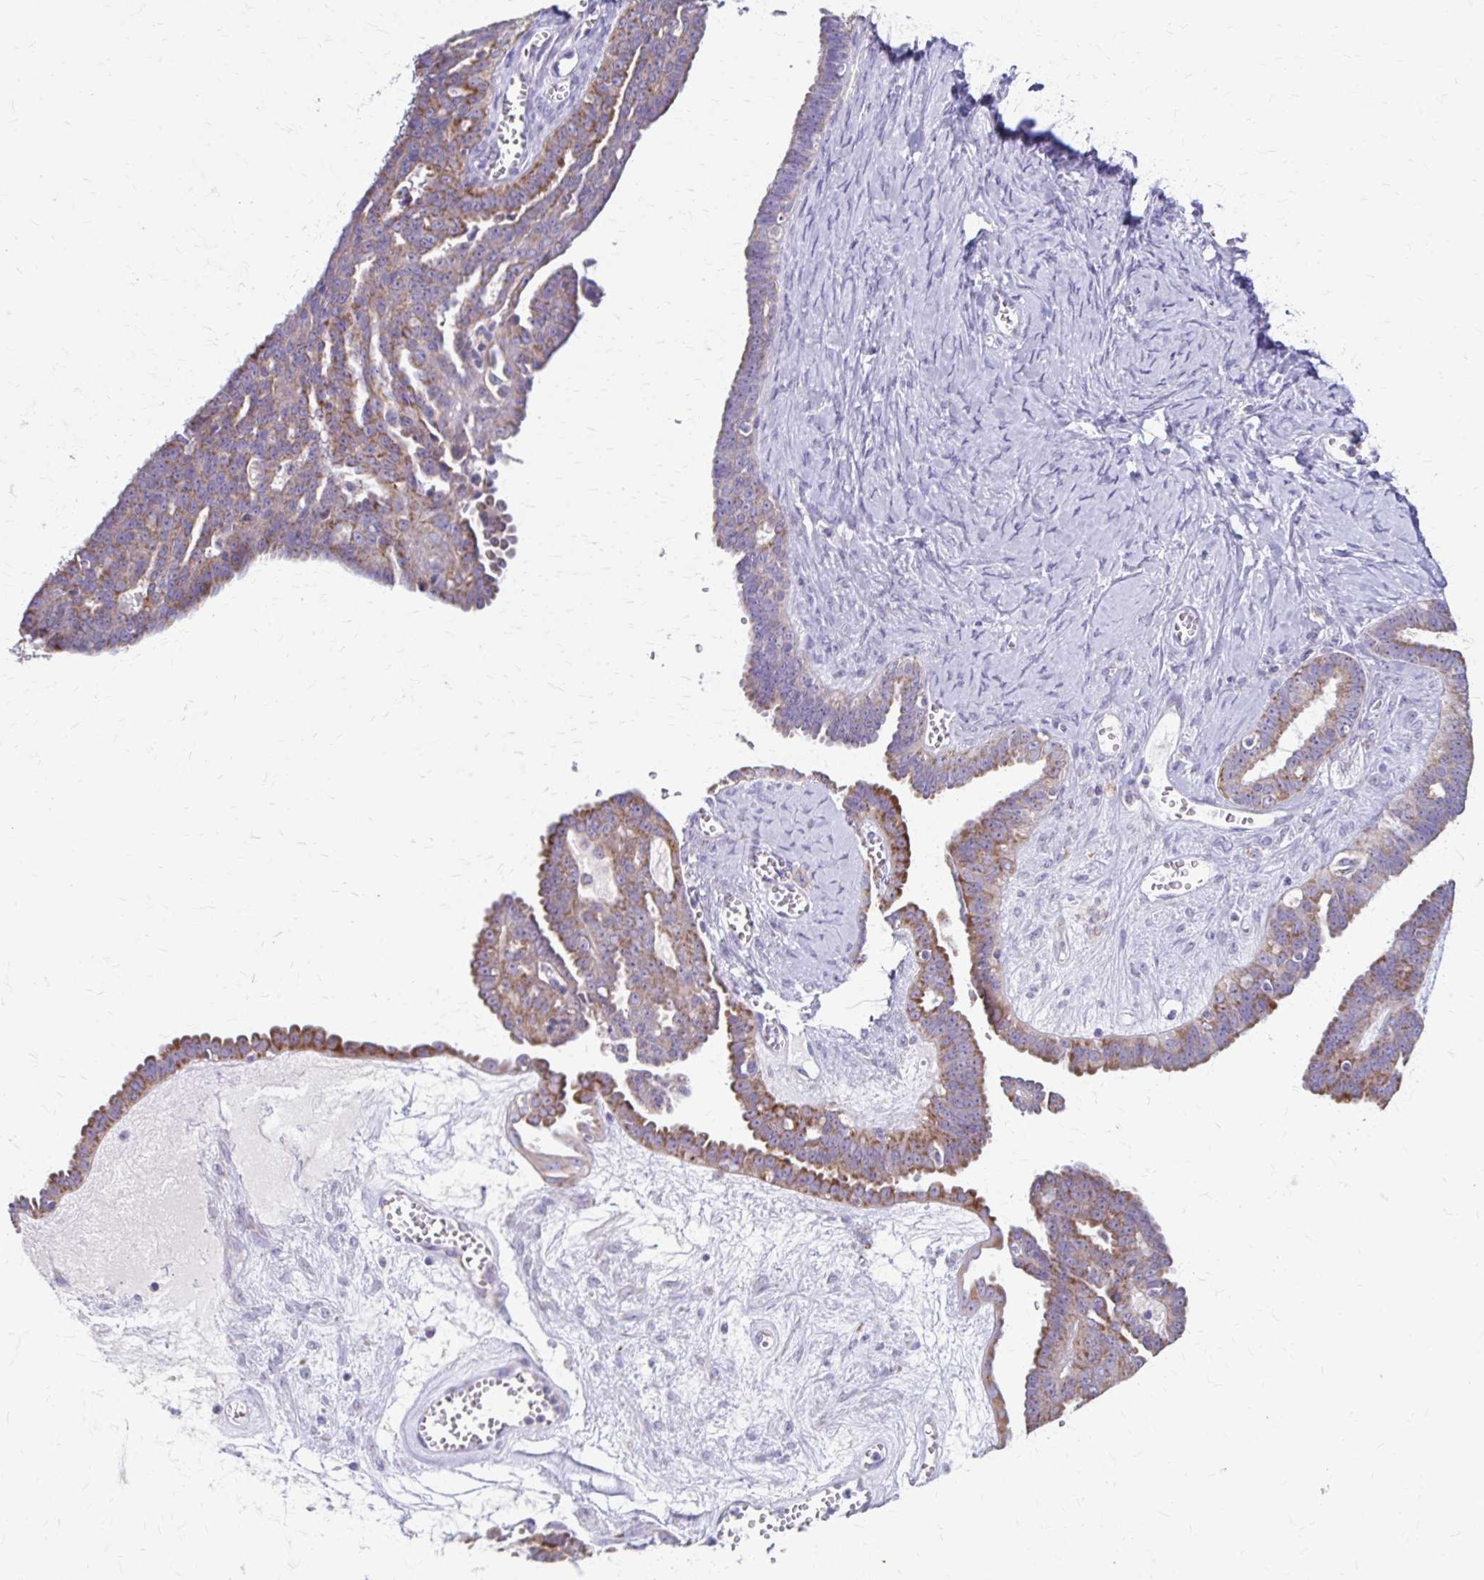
{"staining": {"intensity": "moderate", "quantity": ">75%", "location": "cytoplasmic/membranous"}, "tissue": "ovarian cancer", "cell_type": "Tumor cells", "image_type": "cancer", "snomed": [{"axis": "morphology", "description": "Cystadenocarcinoma, serous, NOS"}, {"axis": "topography", "description": "Ovary"}], "caption": "This image exhibits immunohistochemistry (IHC) staining of serous cystadenocarcinoma (ovarian), with medium moderate cytoplasmic/membranous staining in approximately >75% of tumor cells.", "gene": "SAMD13", "patient": {"sex": "female", "age": 71}}